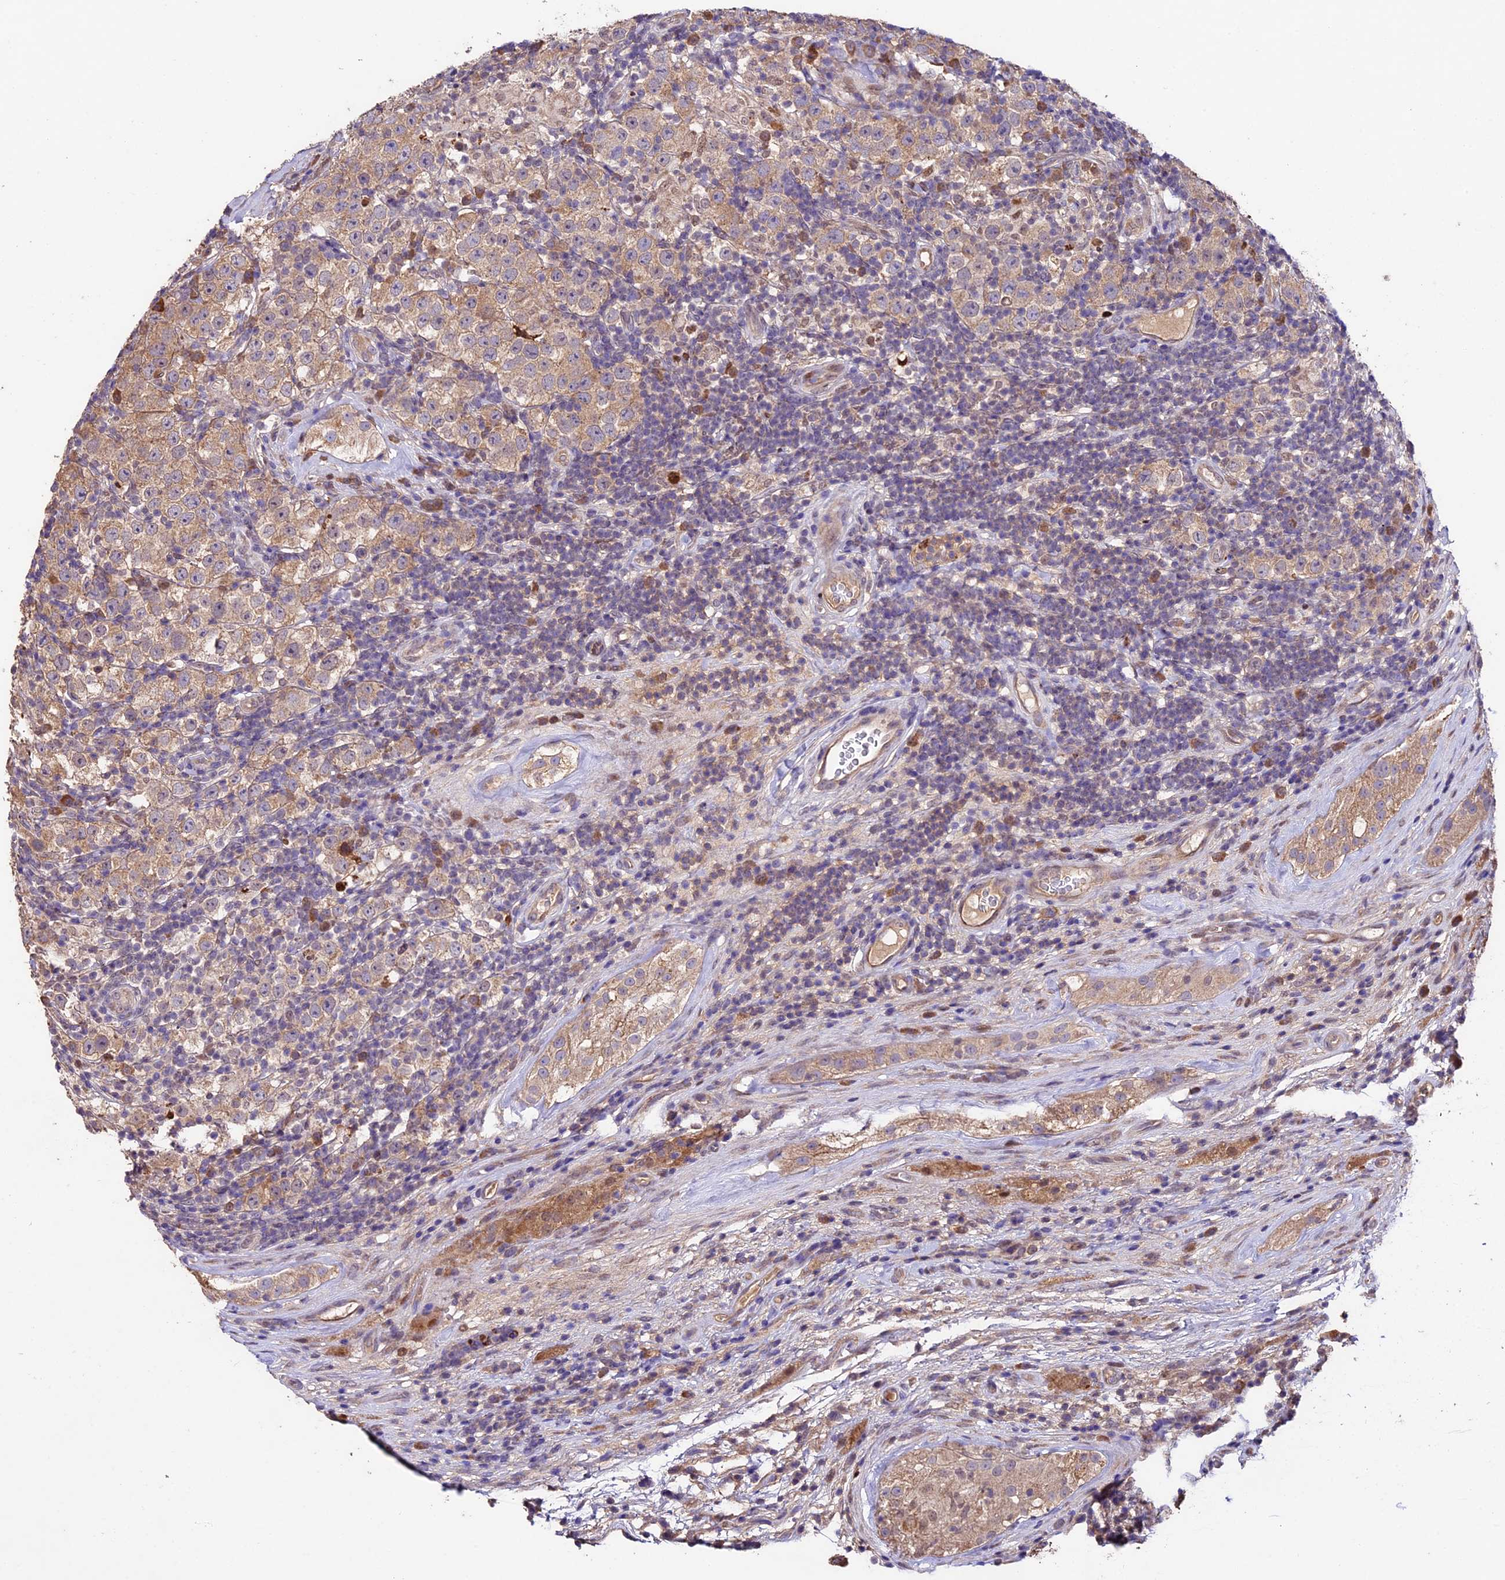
{"staining": {"intensity": "weak", "quantity": ">75%", "location": "cytoplasmic/membranous"}, "tissue": "testis cancer", "cell_type": "Tumor cells", "image_type": "cancer", "snomed": [{"axis": "morphology", "description": "Normal tissue, NOS"}, {"axis": "morphology", "description": "Urothelial carcinoma, High grade"}, {"axis": "morphology", "description": "Seminoma, NOS"}, {"axis": "morphology", "description": "Carcinoma, Embryonal, NOS"}, {"axis": "topography", "description": "Urinary bladder"}, {"axis": "topography", "description": "Testis"}], "caption": "This image displays IHC staining of testis urothelial carcinoma (high-grade), with low weak cytoplasmic/membranous positivity in approximately >75% of tumor cells.", "gene": "SBNO2", "patient": {"sex": "male", "age": 41}}